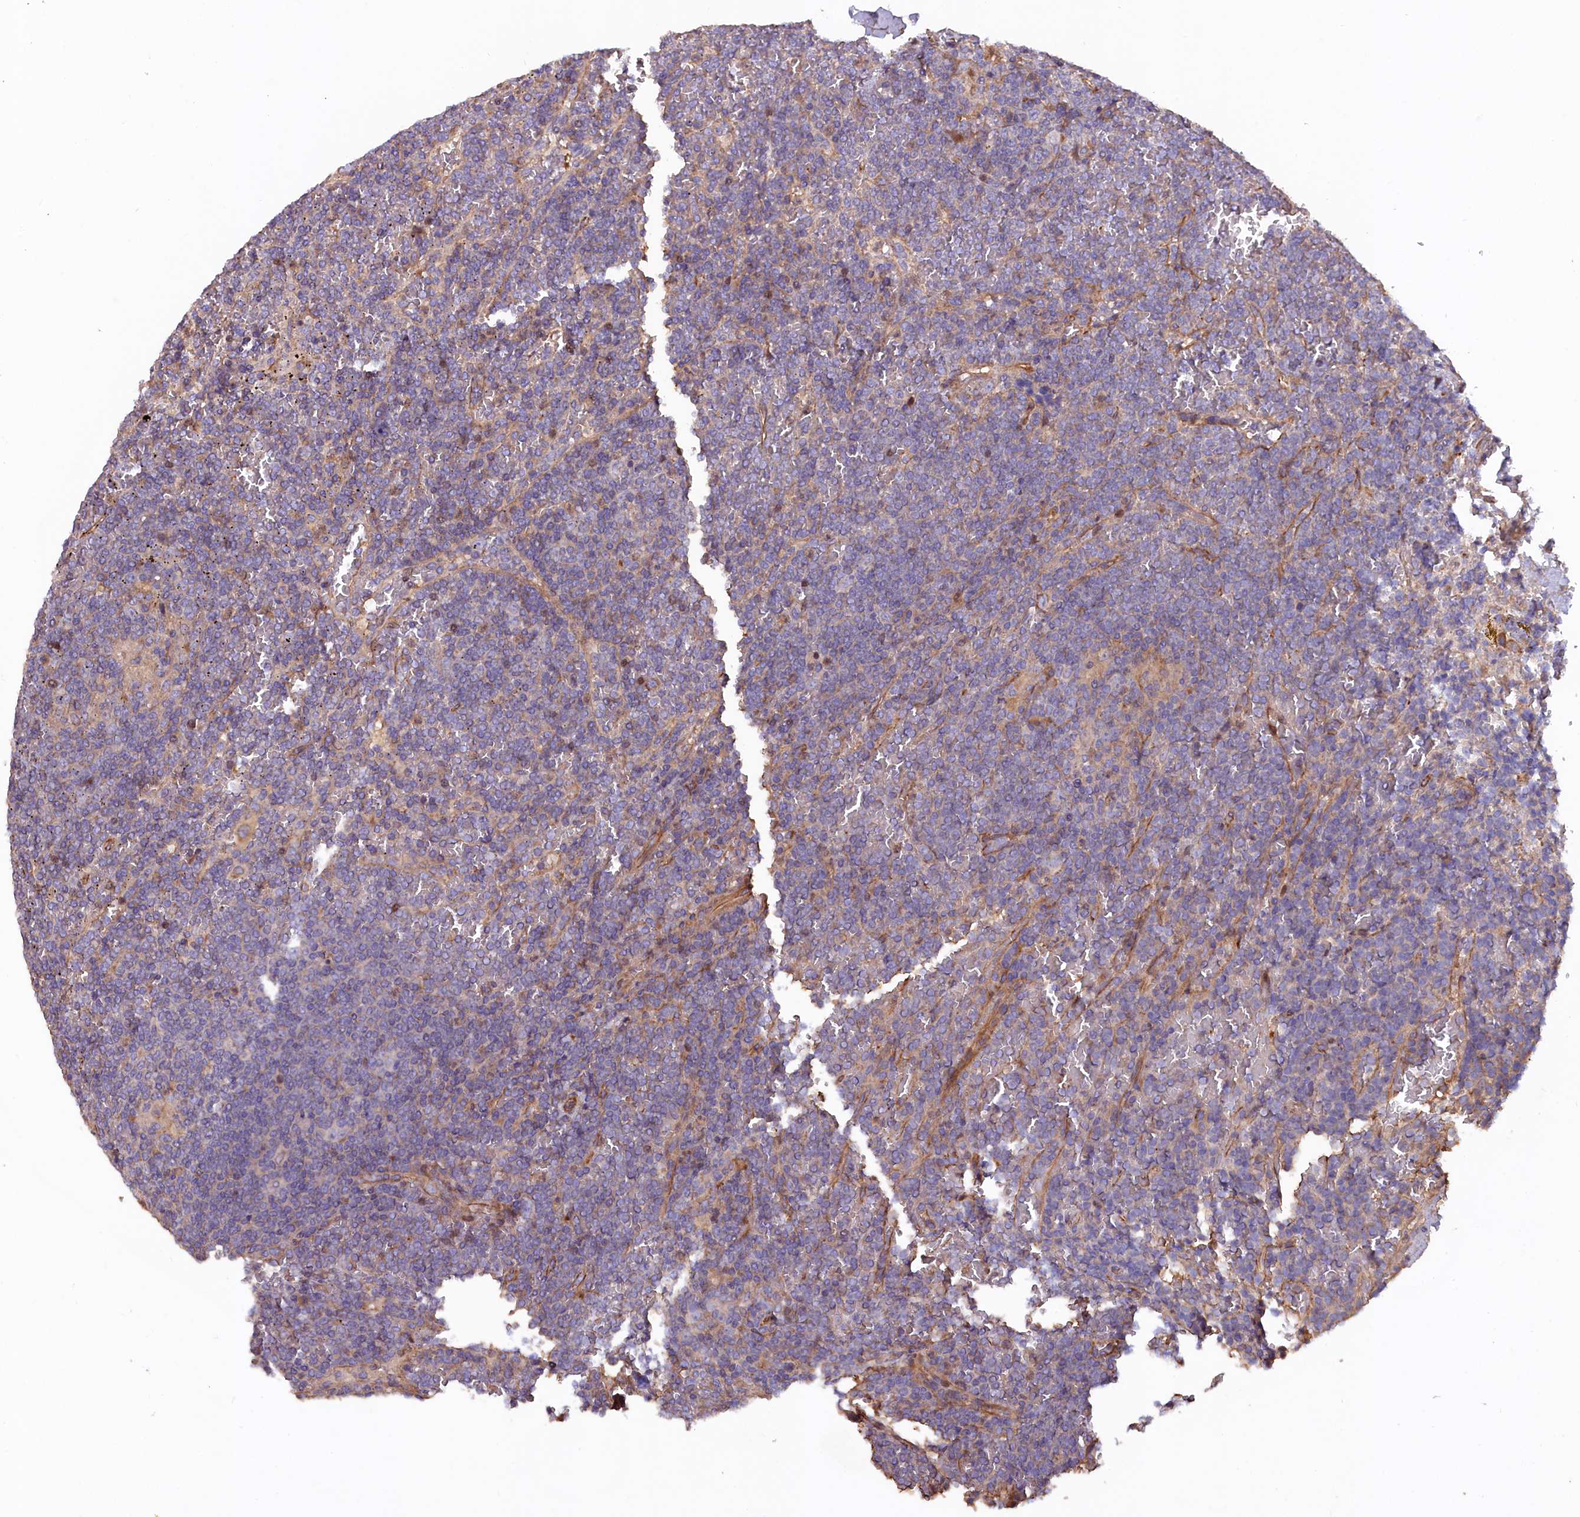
{"staining": {"intensity": "negative", "quantity": "none", "location": "none"}, "tissue": "lymphoma", "cell_type": "Tumor cells", "image_type": "cancer", "snomed": [{"axis": "morphology", "description": "Malignant lymphoma, non-Hodgkin's type, Low grade"}, {"axis": "topography", "description": "Spleen"}], "caption": "This is an immunohistochemistry photomicrograph of lymphoma. There is no positivity in tumor cells.", "gene": "GREB1L", "patient": {"sex": "female", "age": 19}}